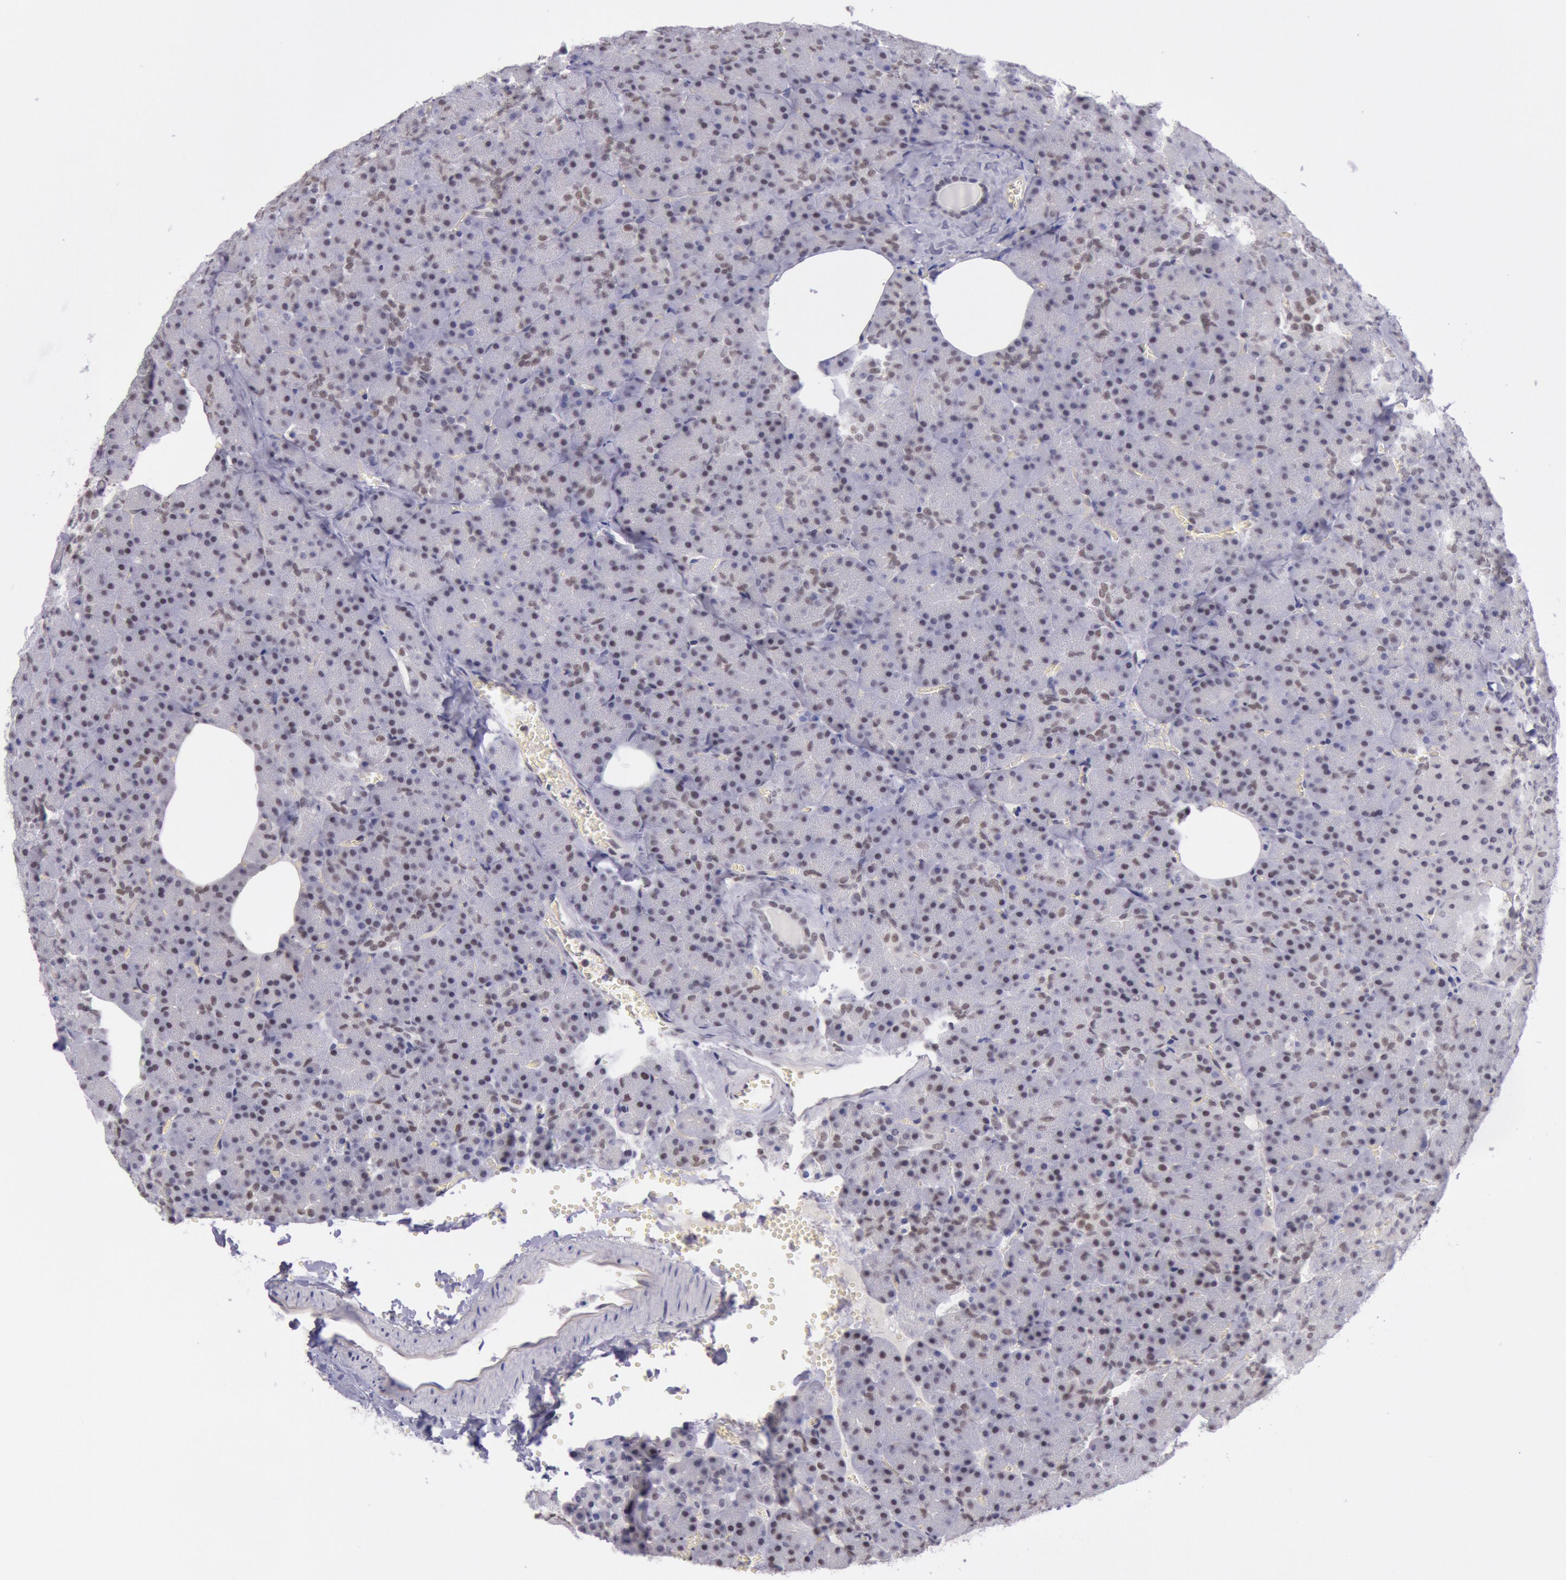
{"staining": {"intensity": "weak", "quantity": "25%-75%", "location": "nuclear"}, "tissue": "pancreas", "cell_type": "Exocrine glandular cells", "image_type": "normal", "snomed": [{"axis": "morphology", "description": "Normal tissue, NOS"}, {"axis": "topography", "description": "Pancreas"}], "caption": "Immunohistochemistry micrograph of unremarkable pancreas: human pancreas stained using immunohistochemistry (IHC) displays low levels of weak protein expression localized specifically in the nuclear of exocrine glandular cells, appearing as a nuclear brown color.", "gene": "TASL", "patient": {"sex": "female", "age": 35}}